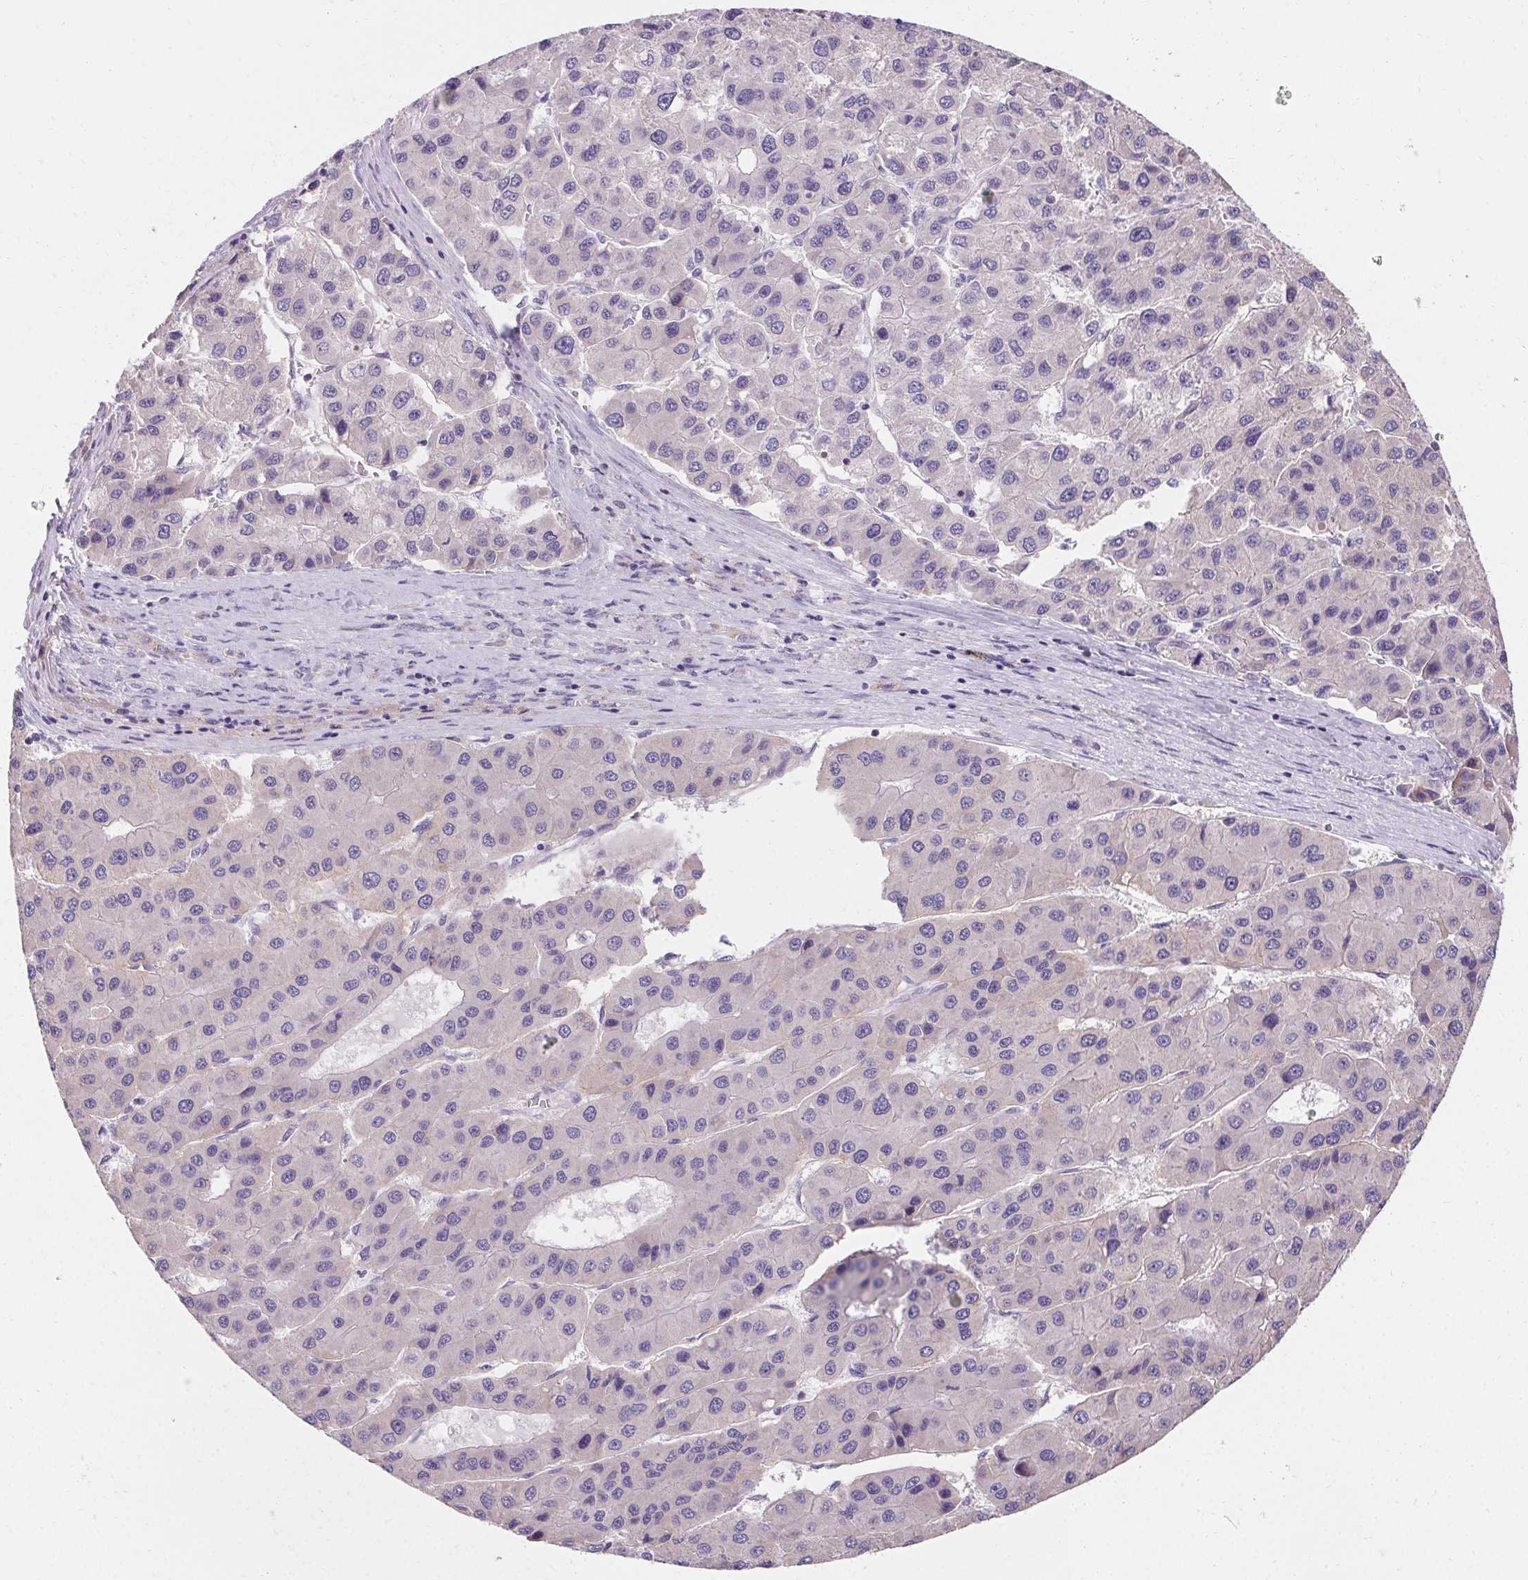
{"staining": {"intensity": "negative", "quantity": "none", "location": "none"}, "tissue": "liver cancer", "cell_type": "Tumor cells", "image_type": "cancer", "snomed": [{"axis": "morphology", "description": "Carcinoma, Hepatocellular, NOS"}, {"axis": "topography", "description": "Liver"}], "caption": "Tumor cells are negative for brown protein staining in liver cancer (hepatocellular carcinoma). The staining was performed using DAB to visualize the protein expression in brown, while the nuclei were stained in blue with hematoxylin (Magnification: 20x).", "gene": "ASGR2", "patient": {"sex": "male", "age": 73}}